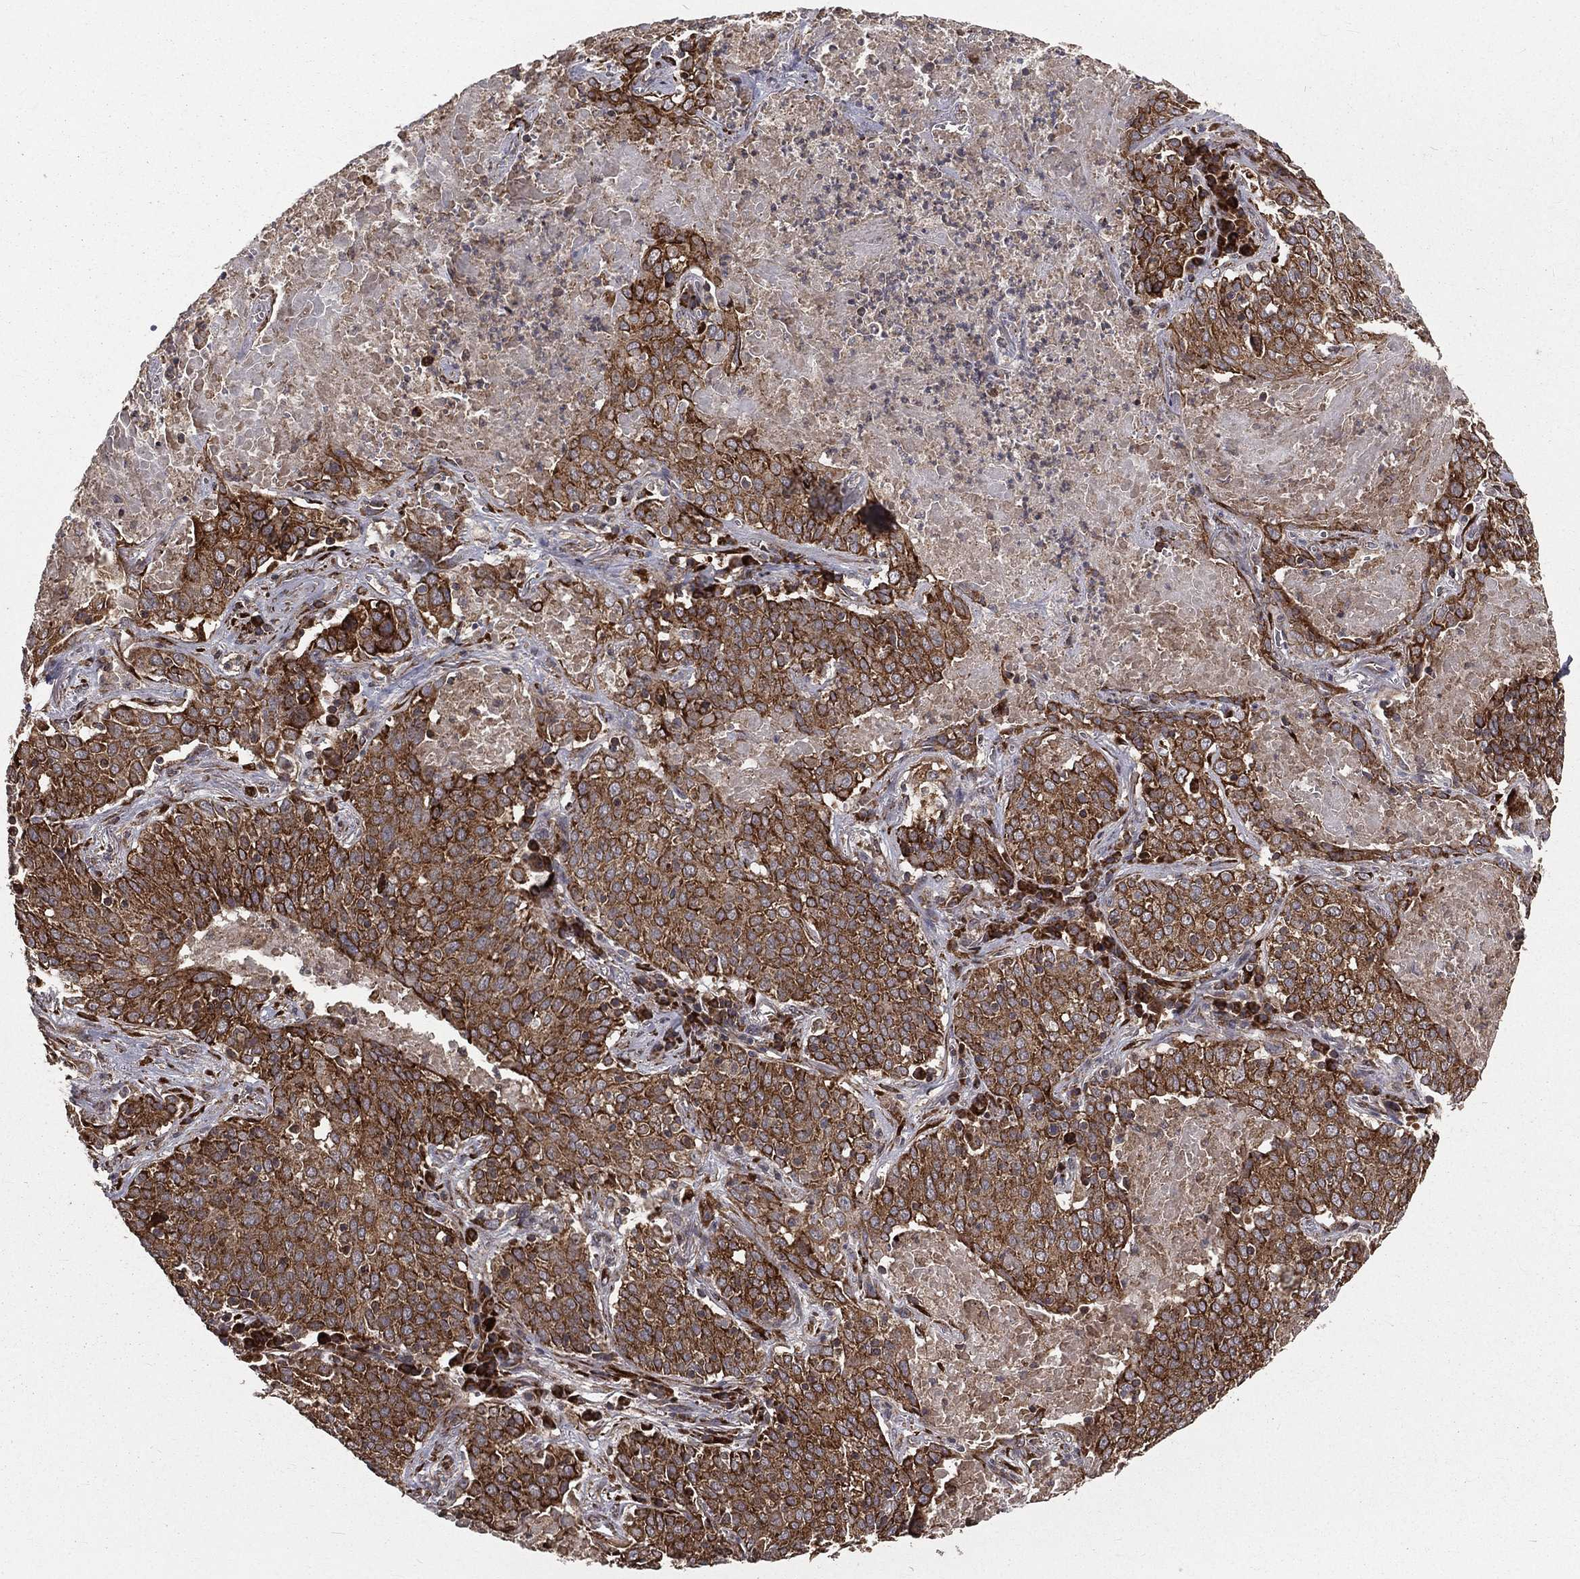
{"staining": {"intensity": "strong", "quantity": ">75%", "location": "cytoplasmic/membranous"}, "tissue": "lung cancer", "cell_type": "Tumor cells", "image_type": "cancer", "snomed": [{"axis": "morphology", "description": "Squamous cell carcinoma, NOS"}, {"axis": "topography", "description": "Lung"}], "caption": "Immunohistochemistry micrograph of neoplastic tissue: human lung cancer (squamous cell carcinoma) stained using immunohistochemistry (IHC) displays high levels of strong protein expression localized specifically in the cytoplasmic/membranous of tumor cells, appearing as a cytoplasmic/membranous brown color.", "gene": "OLFML1", "patient": {"sex": "male", "age": 82}}